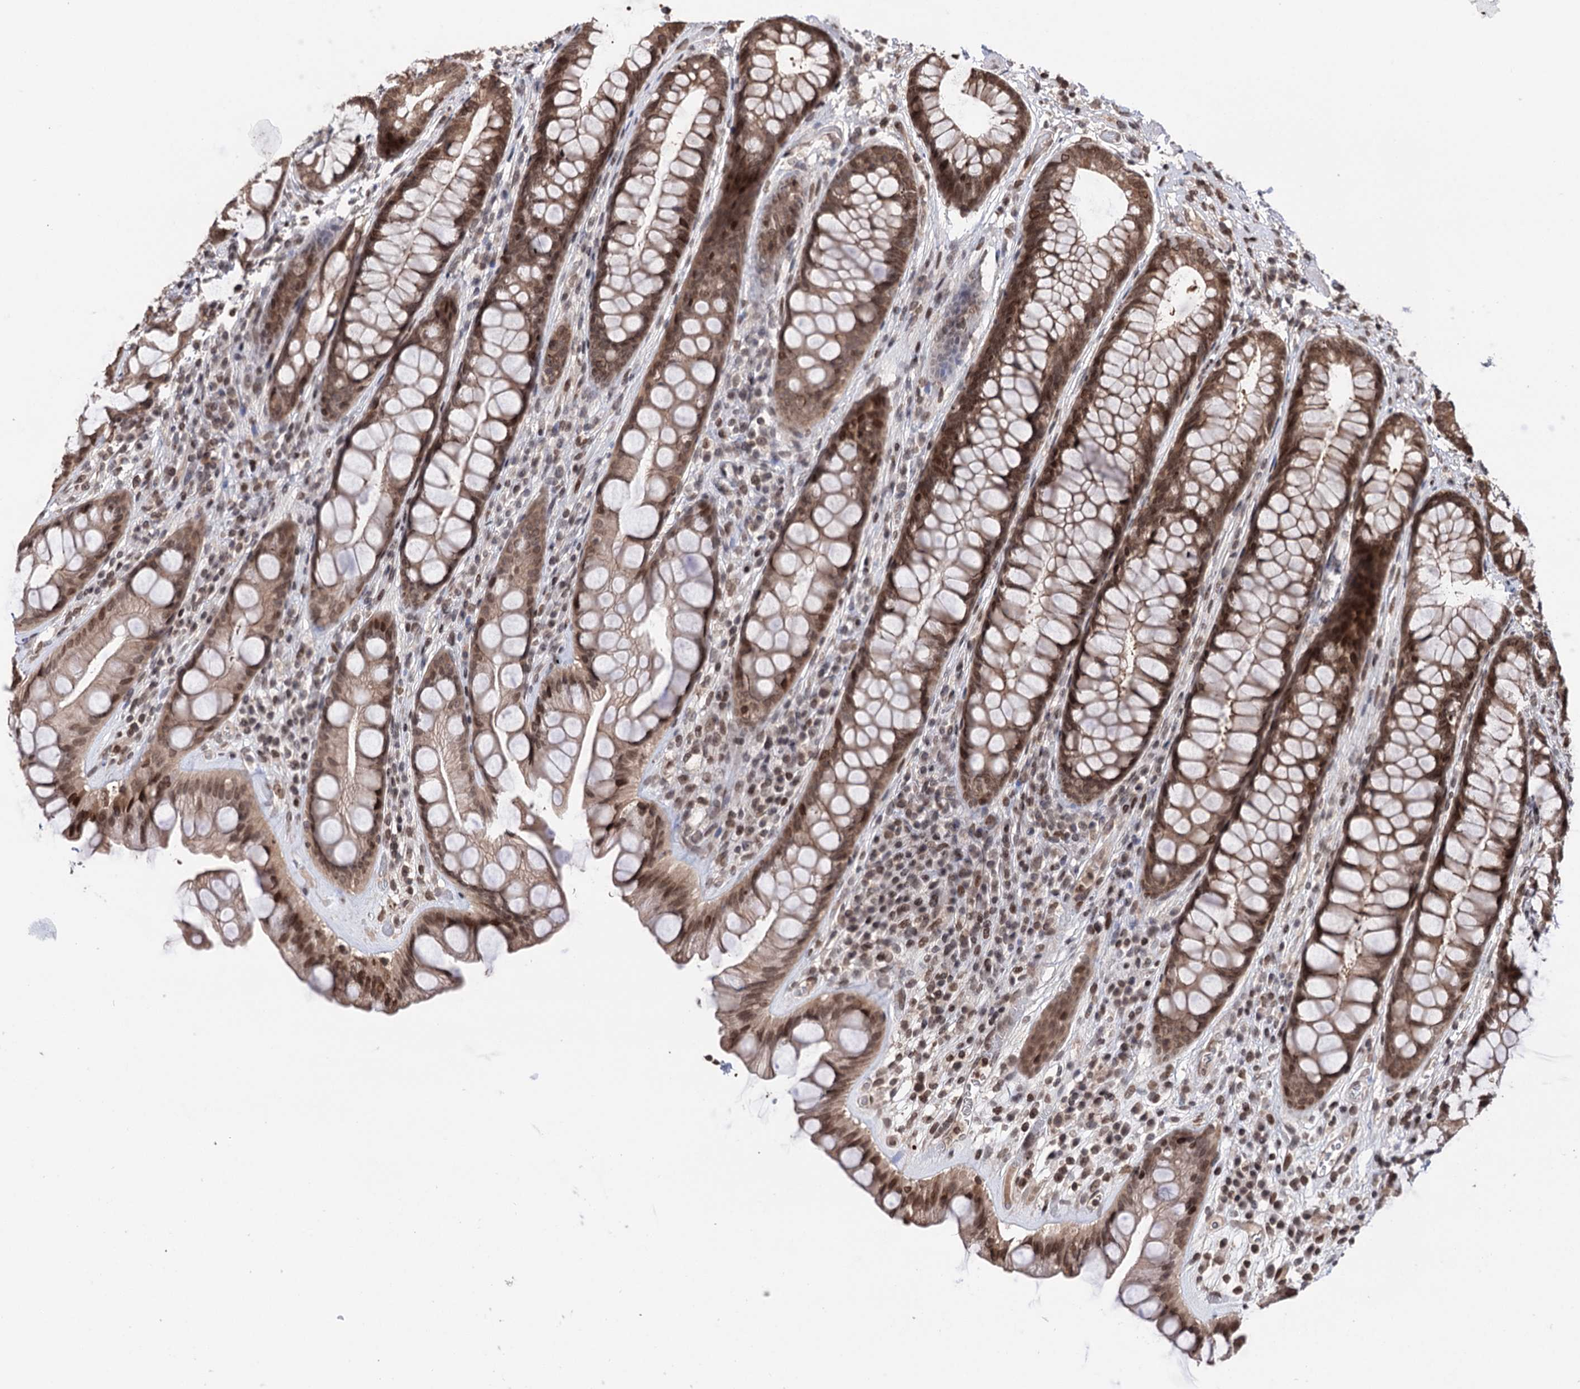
{"staining": {"intensity": "moderate", "quantity": ">75%", "location": "cytoplasmic/membranous,nuclear"}, "tissue": "rectum", "cell_type": "Glandular cells", "image_type": "normal", "snomed": [{"axis": "morphology", "description": "Normal tissue, NOS"}, {"axis": "topography", "description": "Rectum"}], "caption": "High-power microscopy captured an immunohistochemistry (IHC) micrograph of normal rectum, revealing moderate cytoplasmic/membranous,nuclear staining in about >75% of glandular cells. (Brightfield microscopy of DAB IHC at high magnification).", "gene": "CCDC77", "patient": {"sex": "male", "age": 74}}